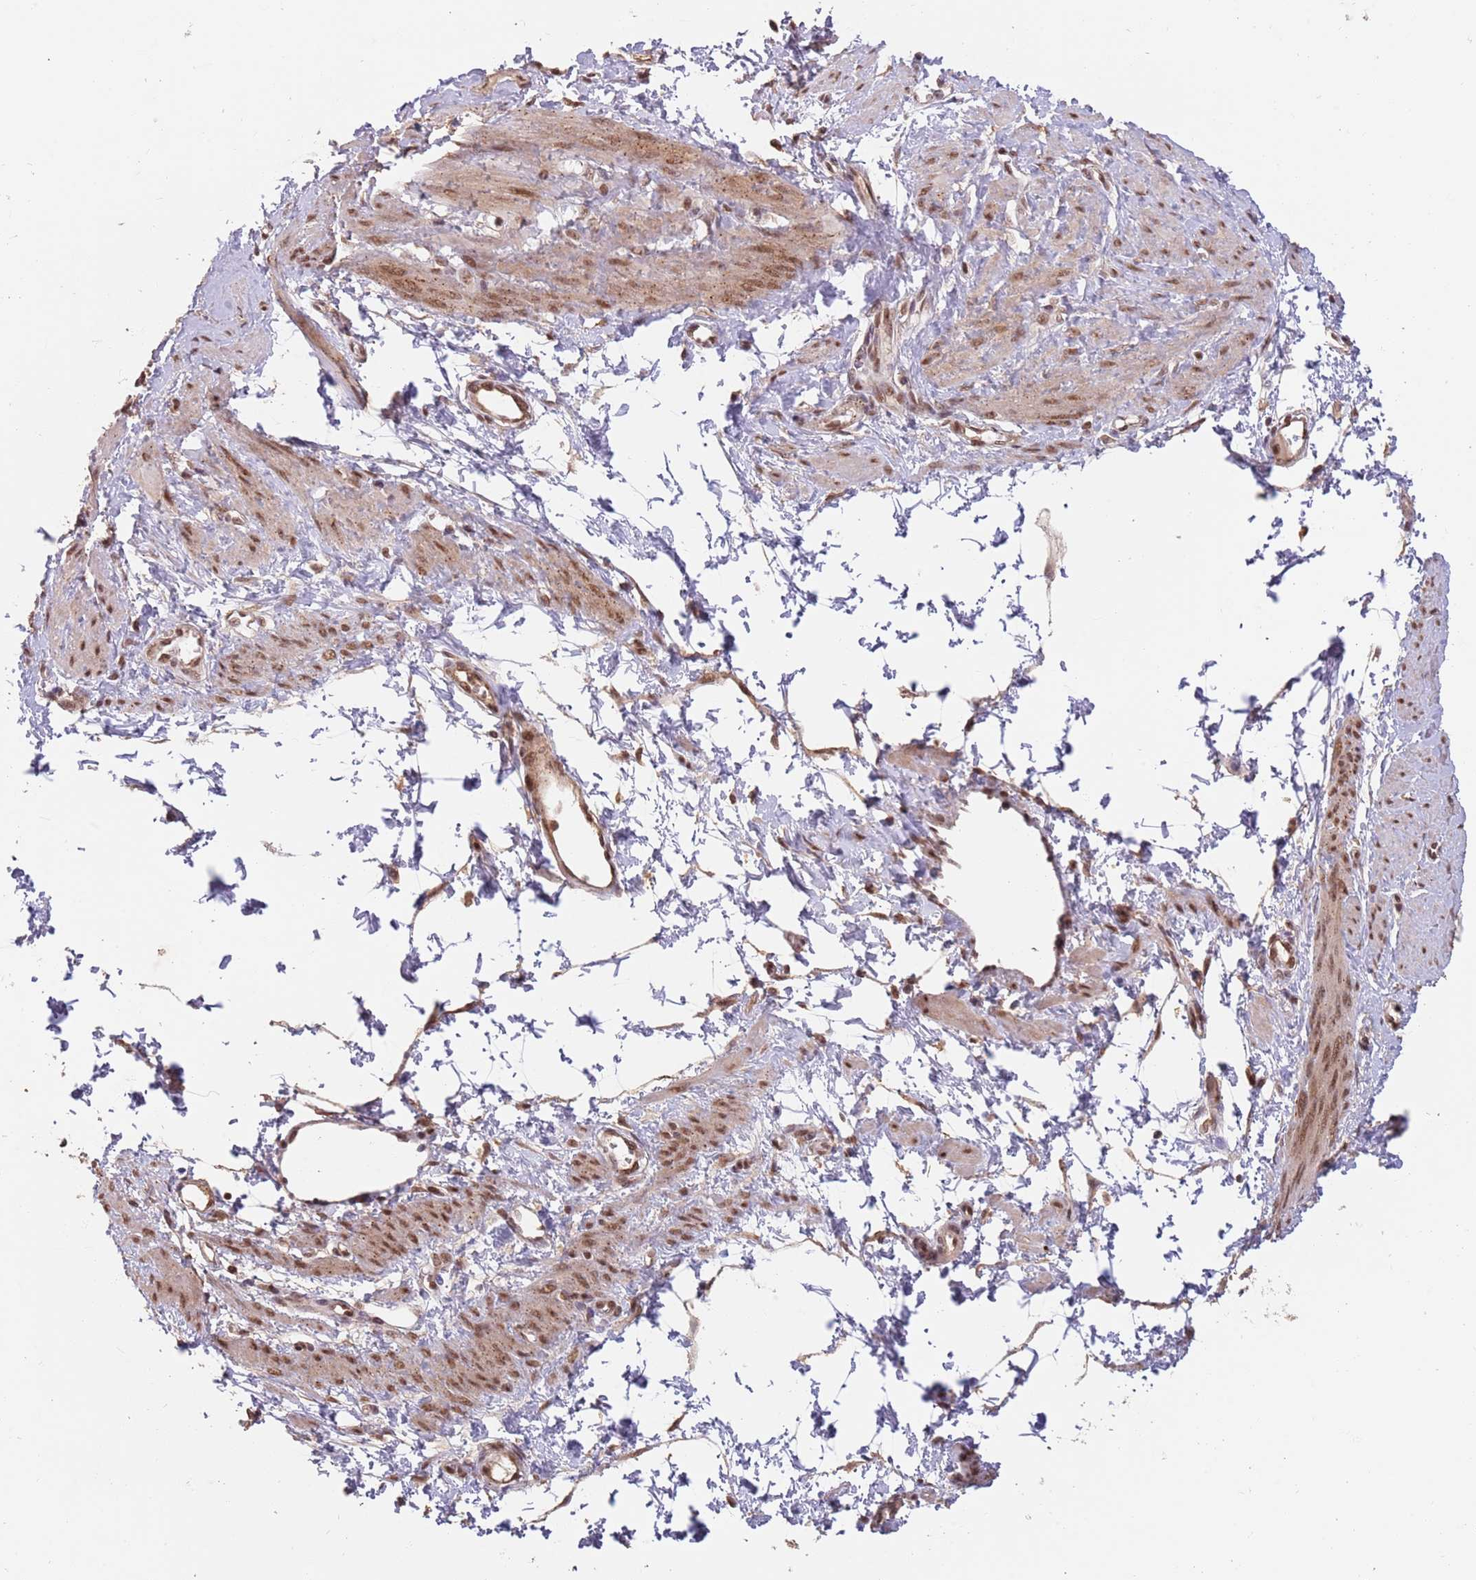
{"staining": {"intensity": "moderate", "quantity": "<25%", "location": "nuclear"}, "tissue": "smooth muscle", "cell_type": "Smooth muscle cells", "image_type": "normal", "snomed": [{"axis": "morphology", "description": "Normal tissue, NOS"}, {"axis": "topography", "description": "Smooth muscle"}, {"axis": "topography", "description": "Uterus"}], "caption": "Immunohistochemical staining of unremarkable human smooth muscle reveals <25% levels of moderate nuclear protein expression in approximately <25% of smooth muscle cells. The protein is stained brown, and the nuclei are stained in blue (DAB (3,3'-diaminobenzidine) IHC with brightfield microscopy, high magnification).", "gene": "RFXANK", "patient": {"sex": "female", "age": 39}}